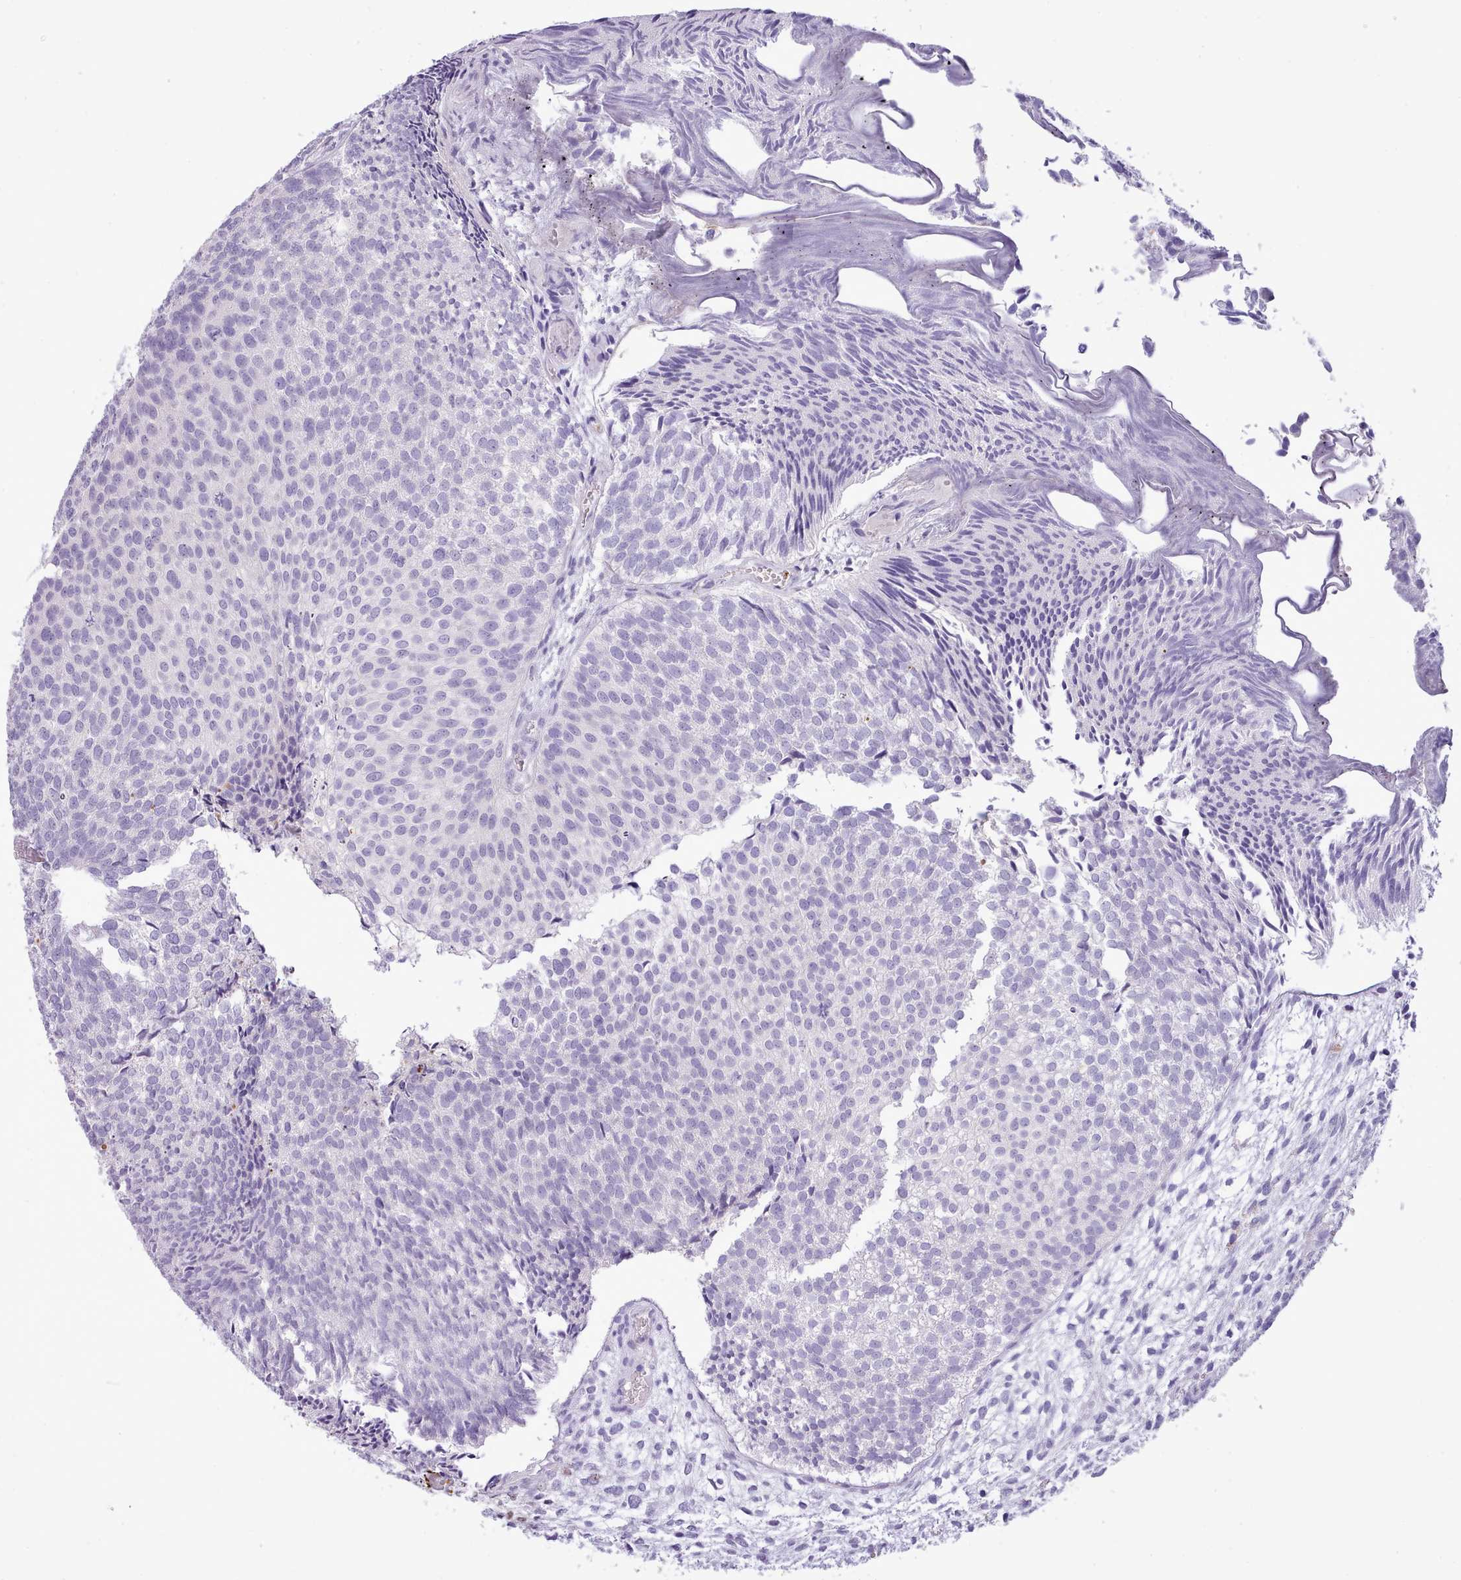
{"staining": {"intensity": "negative", "quantity": "none", "location": "none"}, "tissue": "urothelial cancer", "cell_type": "Tumor cells", "image_type": "cancer", "snomed": [{"axis": "morphology", "description": "Urothelial carcinoma, Low grade"}, {"axis": "topography", "description": "Urinary bladder"}], "caption": "The immunohistochemistry image has no significant expression in tumor cells of urothelial carcinoma (low-grade) tissue.", "gene": "CYP2A13", "patient": {"sex": "male", "age": 84}}